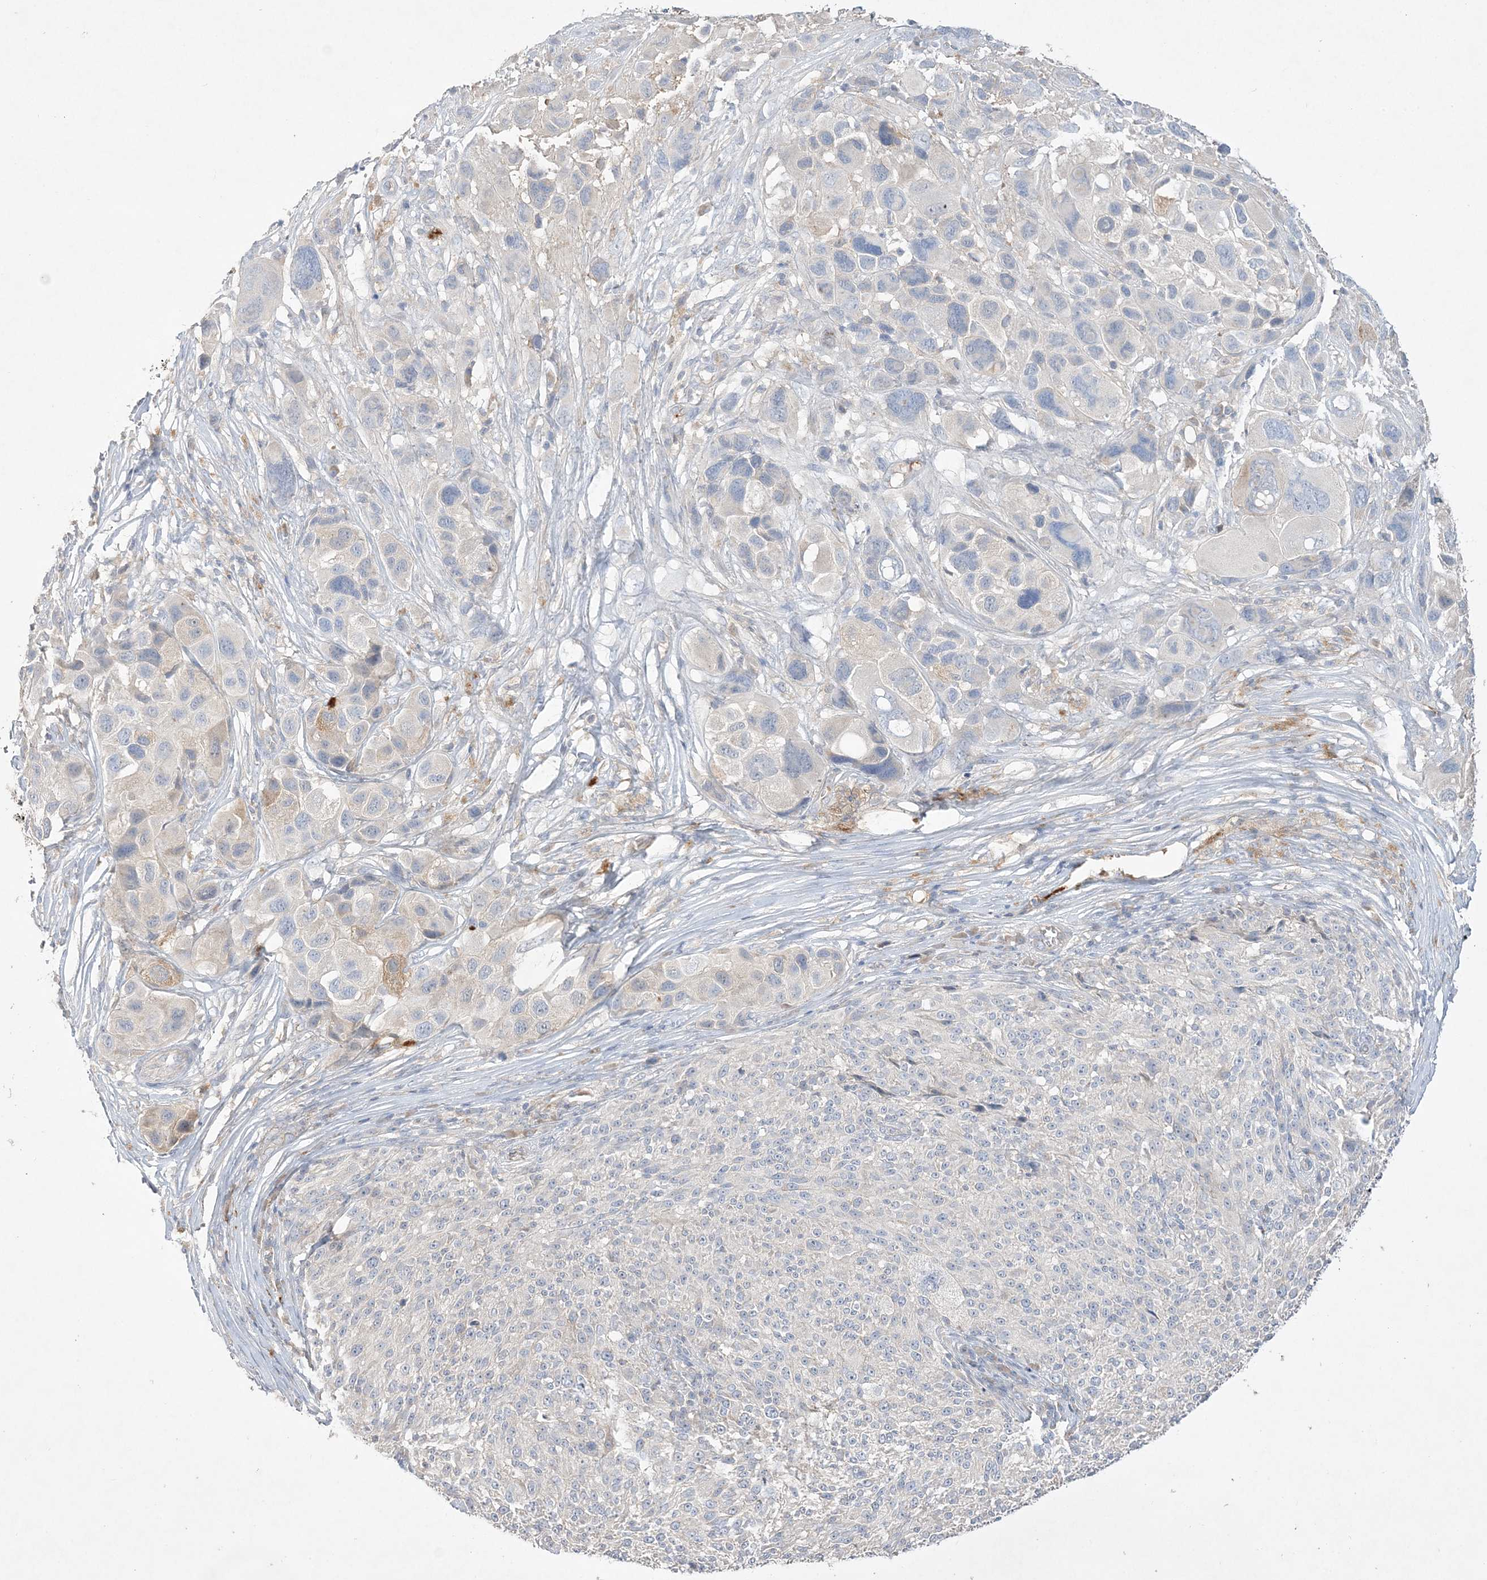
{"staining": {"intensity": "negative", "quantity": "none", "location": "none"}, "tissue": "melanoma", "cell_type": "Tumor cells", "image_type": "cancer", "snomed": [{"axis": "morphology", "description": "Malignant melanoma, NOS"}, {"axis": "topography", "description": "Skin of trunk"}], "caption": "Tumor cells are negative for protein expression in human malignant melanoma.", "gene": "ADCK2", "patient": {"sex": "male", "age": 71}}